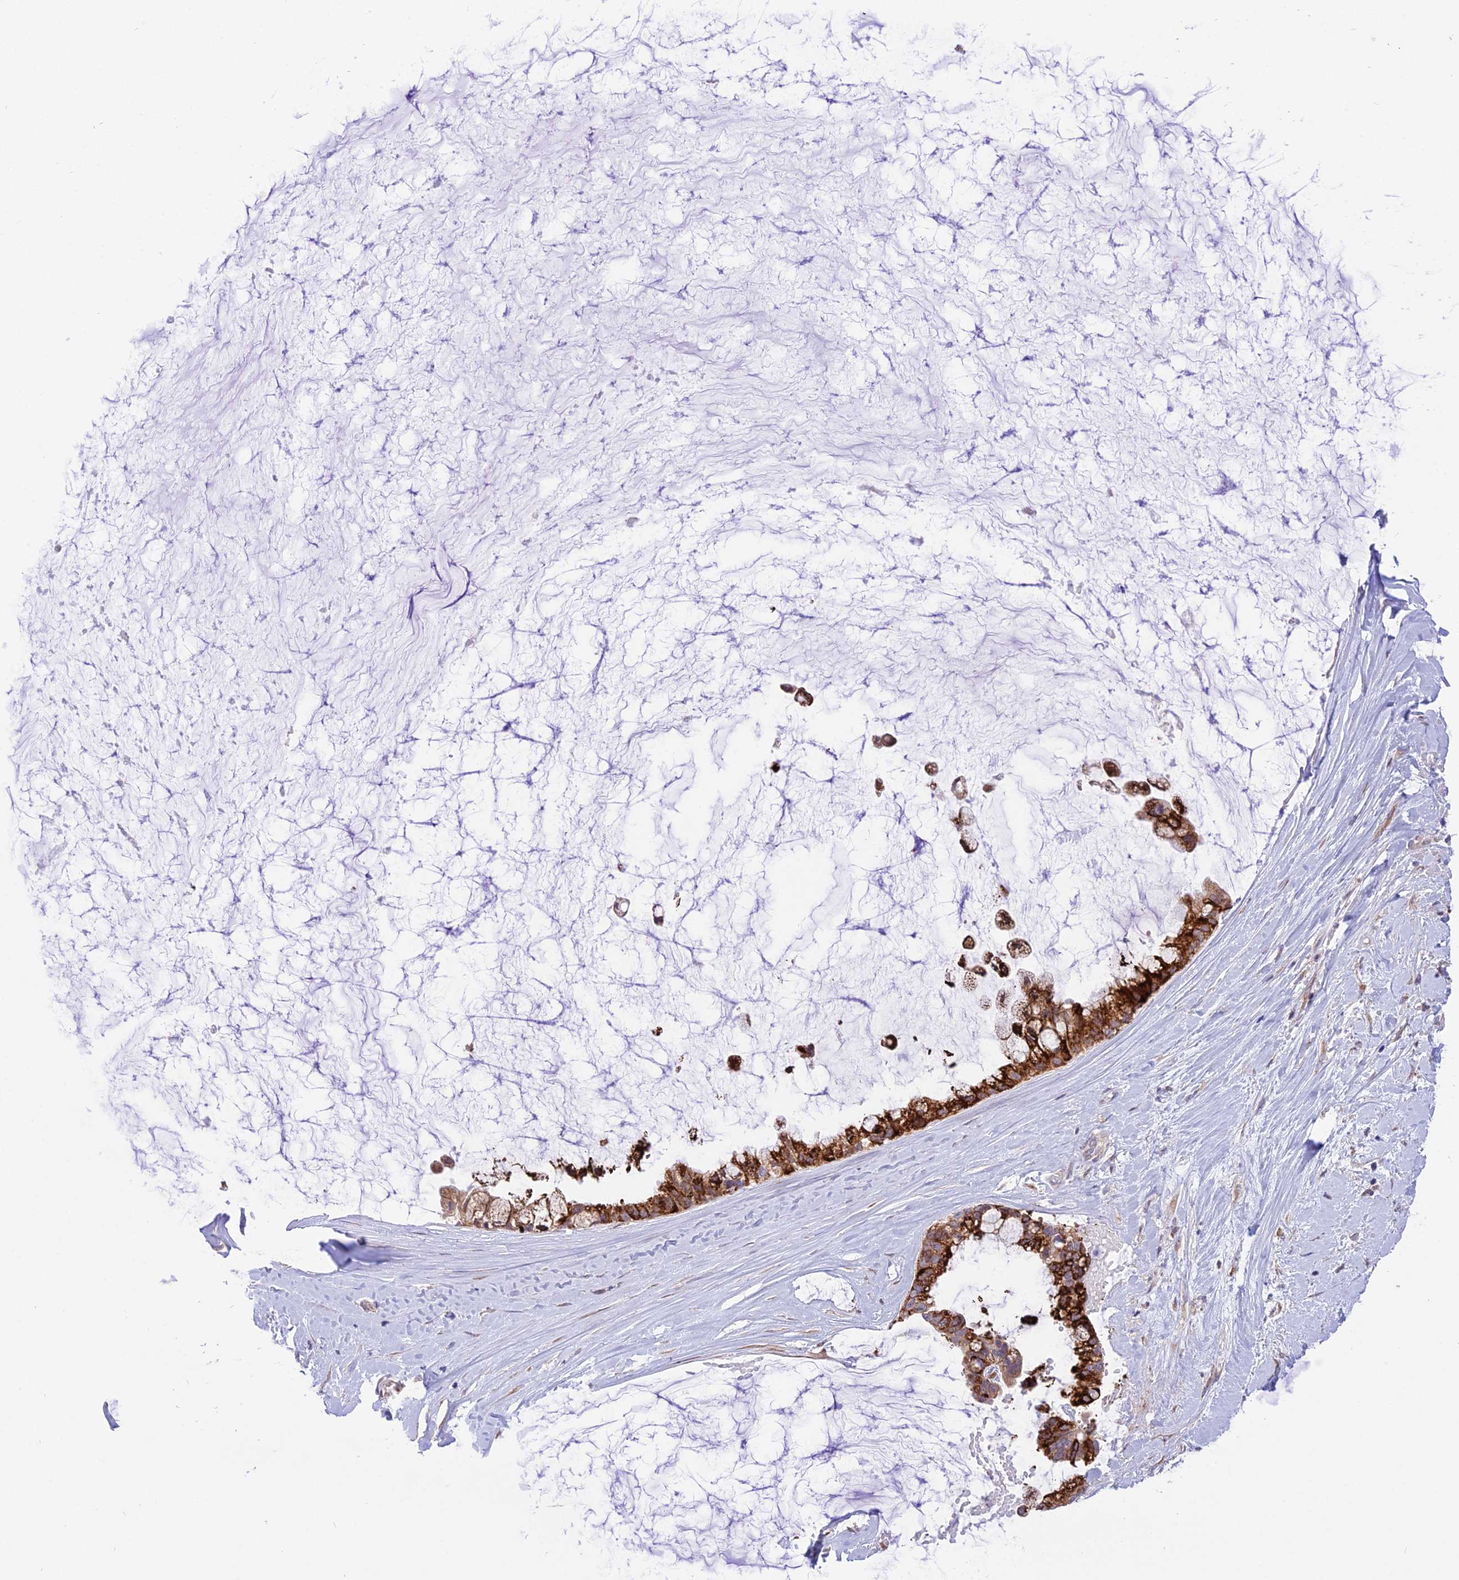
{"staining": {"intensity": "strong", "quantity": ">75%", "location": "cytoplasmic/membranous"}, "tissue": "ovarian cancer", "cell_type": "Tumor cells", "image_type": "cancer", "snomed": [{"axis": "morphology", "description": "Cystadenocarcinoma, mucinous, NOS"}, {"axis": "topography", "description": "Ovary"}], "caption": "Protein expression analysis of ovarian cancer displays strong cytoplasmic/membranous positivity in approximately >75% of tumor cells.", "gene": "ARMCX6", "patient": {"sex": "female", "age": 39}}